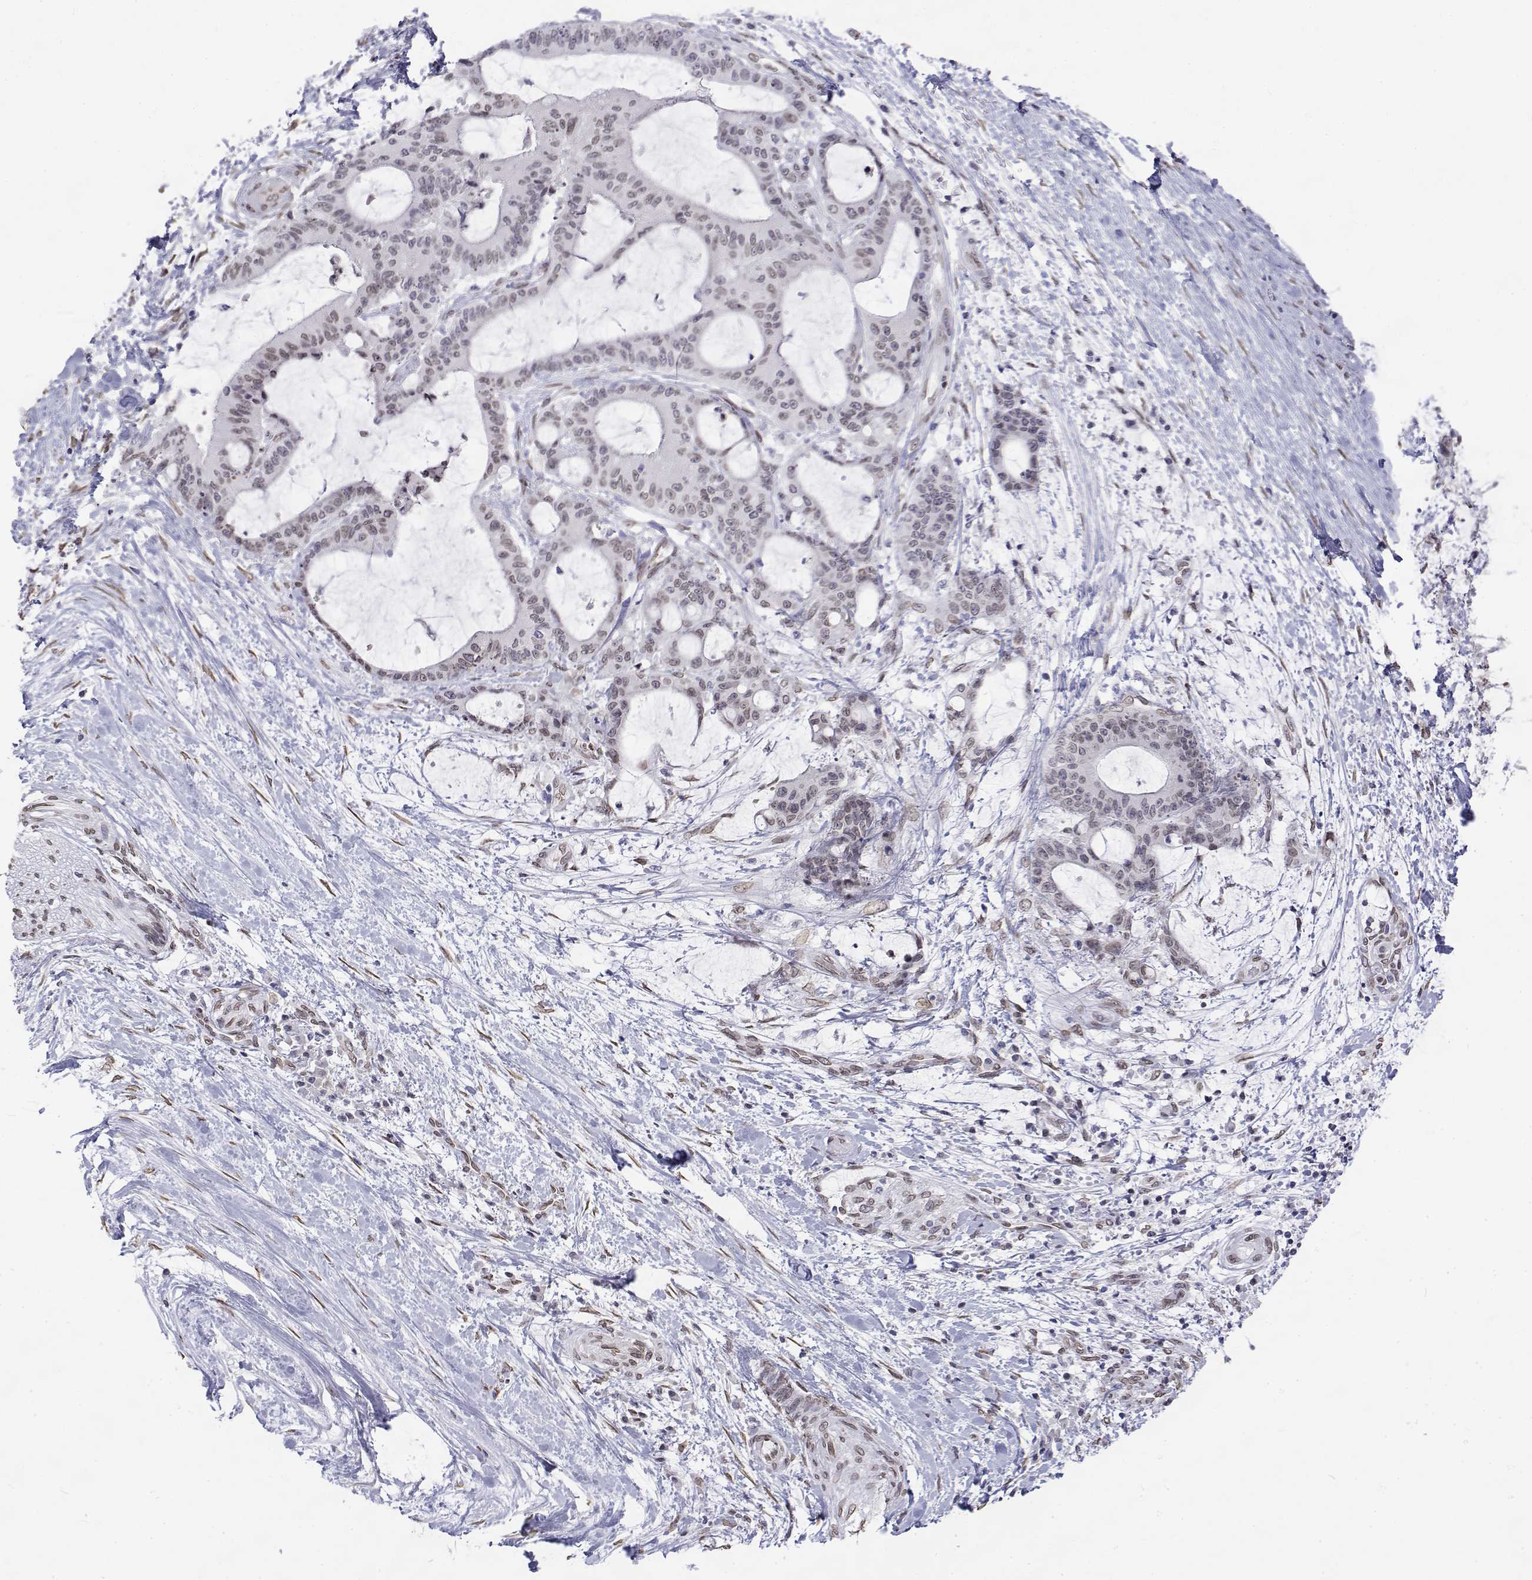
{"staining": {"intensity": "weak", "quantity": "25%-75%", "location": "nuclear"}, "tissue": "liver cancer", "cell_type": "Tumor cells", "image_type": "cancer", "snomed": [{"axis": "morphology", "description": "Cholangiocarcinoma"}, {"axis": "topography", "description": "Liver"}], "caption": "About 25%-75% of tumor cells in liver cancer (cholangiocarcinoma) show weak nuclear protein positivity as visualized by brown immunohistochemical staining.", "gene": "ZNF532", "patient": {"sex": "female", "age": 73}}